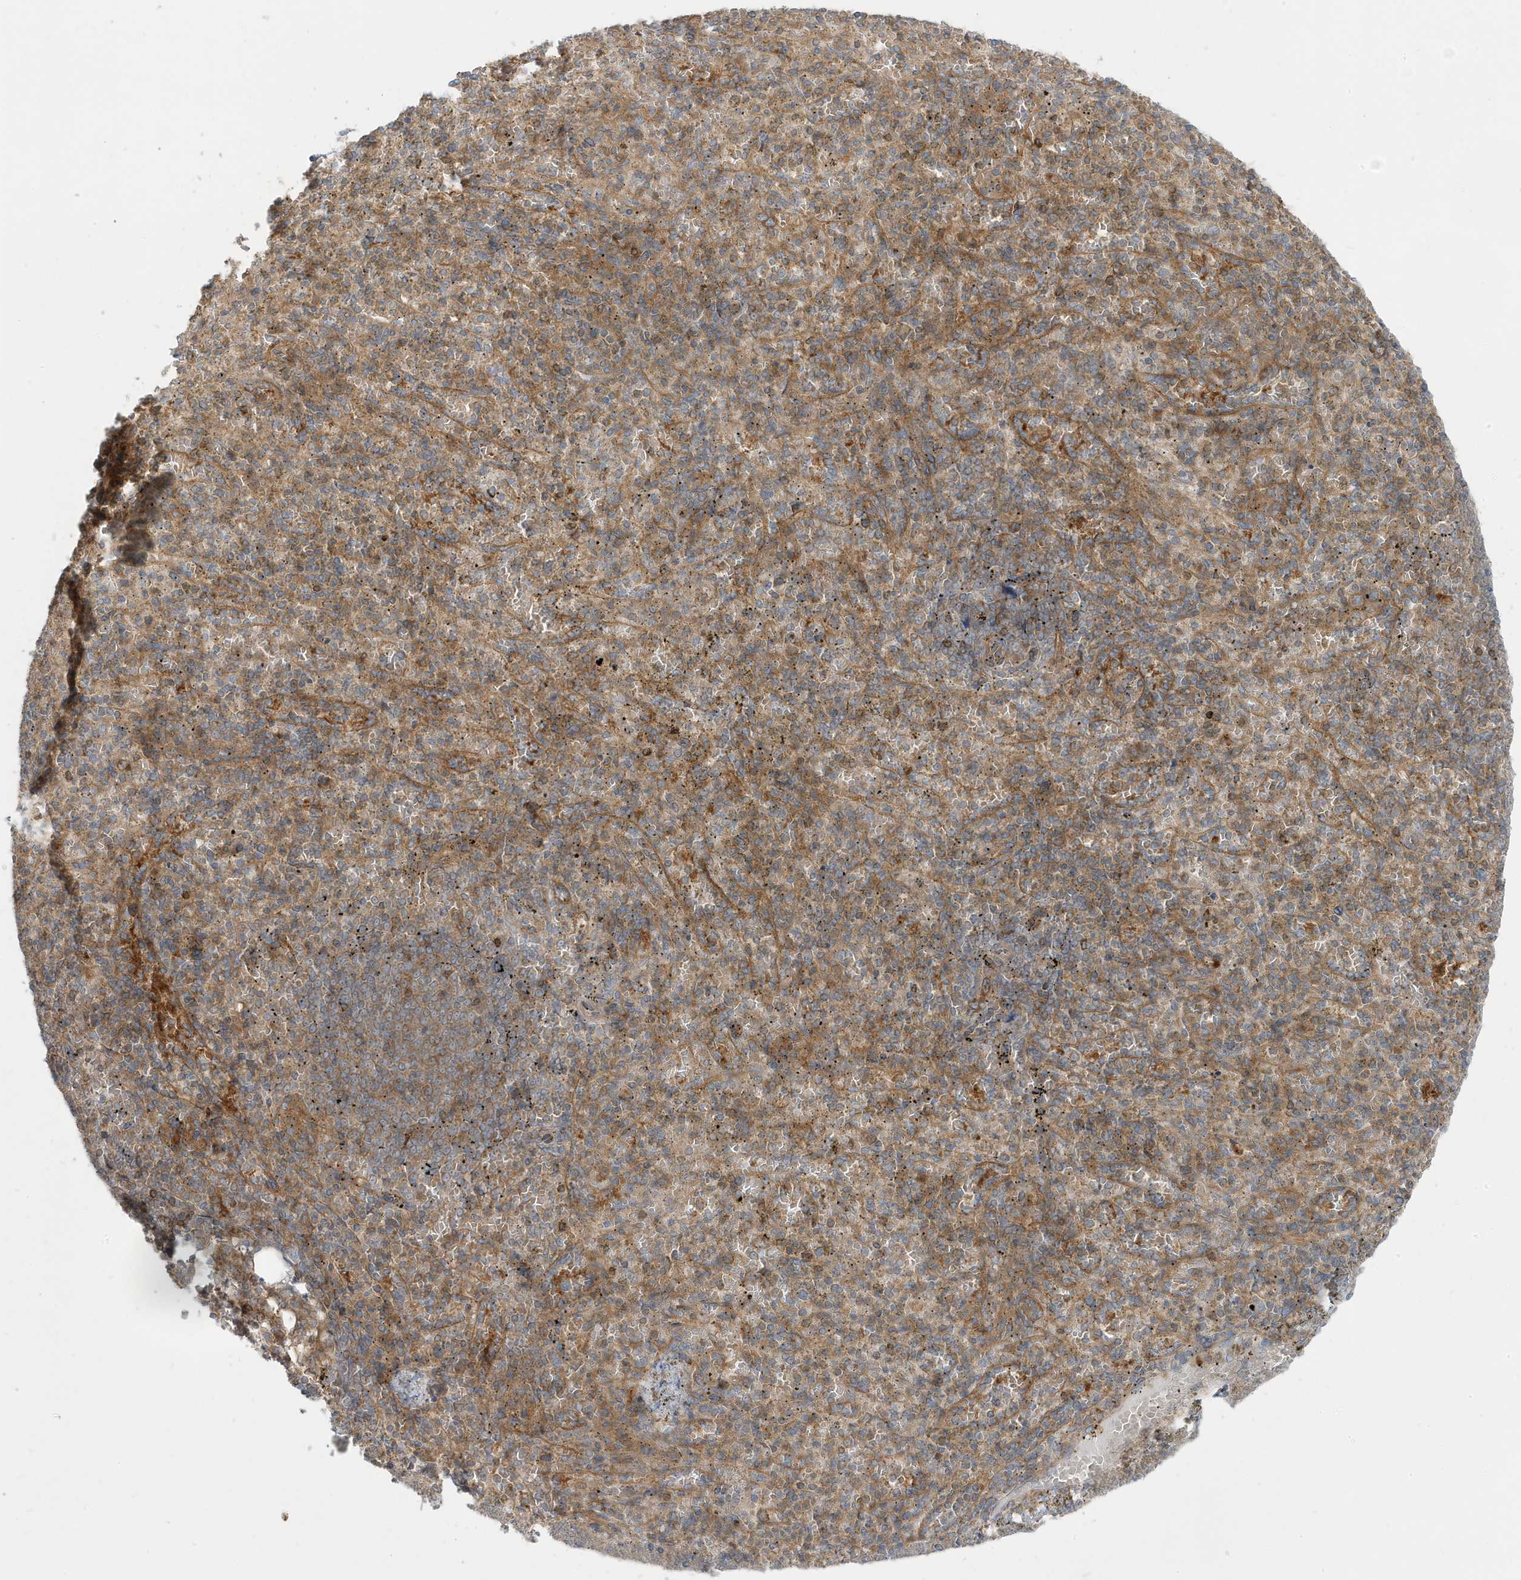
{"staining": {"intensity": "weak", "quantity": "<25%", "location": "cytoplasmic/membranous"}, "tissue": "spleen", "cell_type": "Cells in red pulp", "image_type": "normal", "snomed": [{"axis": "morphology", "description": "Normal tissue, NOS"}, {"axis": "topography", "description": "Spleen"}], "caption": "Immunohistochemistry of benign spleen shows no positivity in cells in red pulp.", "gene": "STAM", "patient": {"sex": "female", "age": 74}}